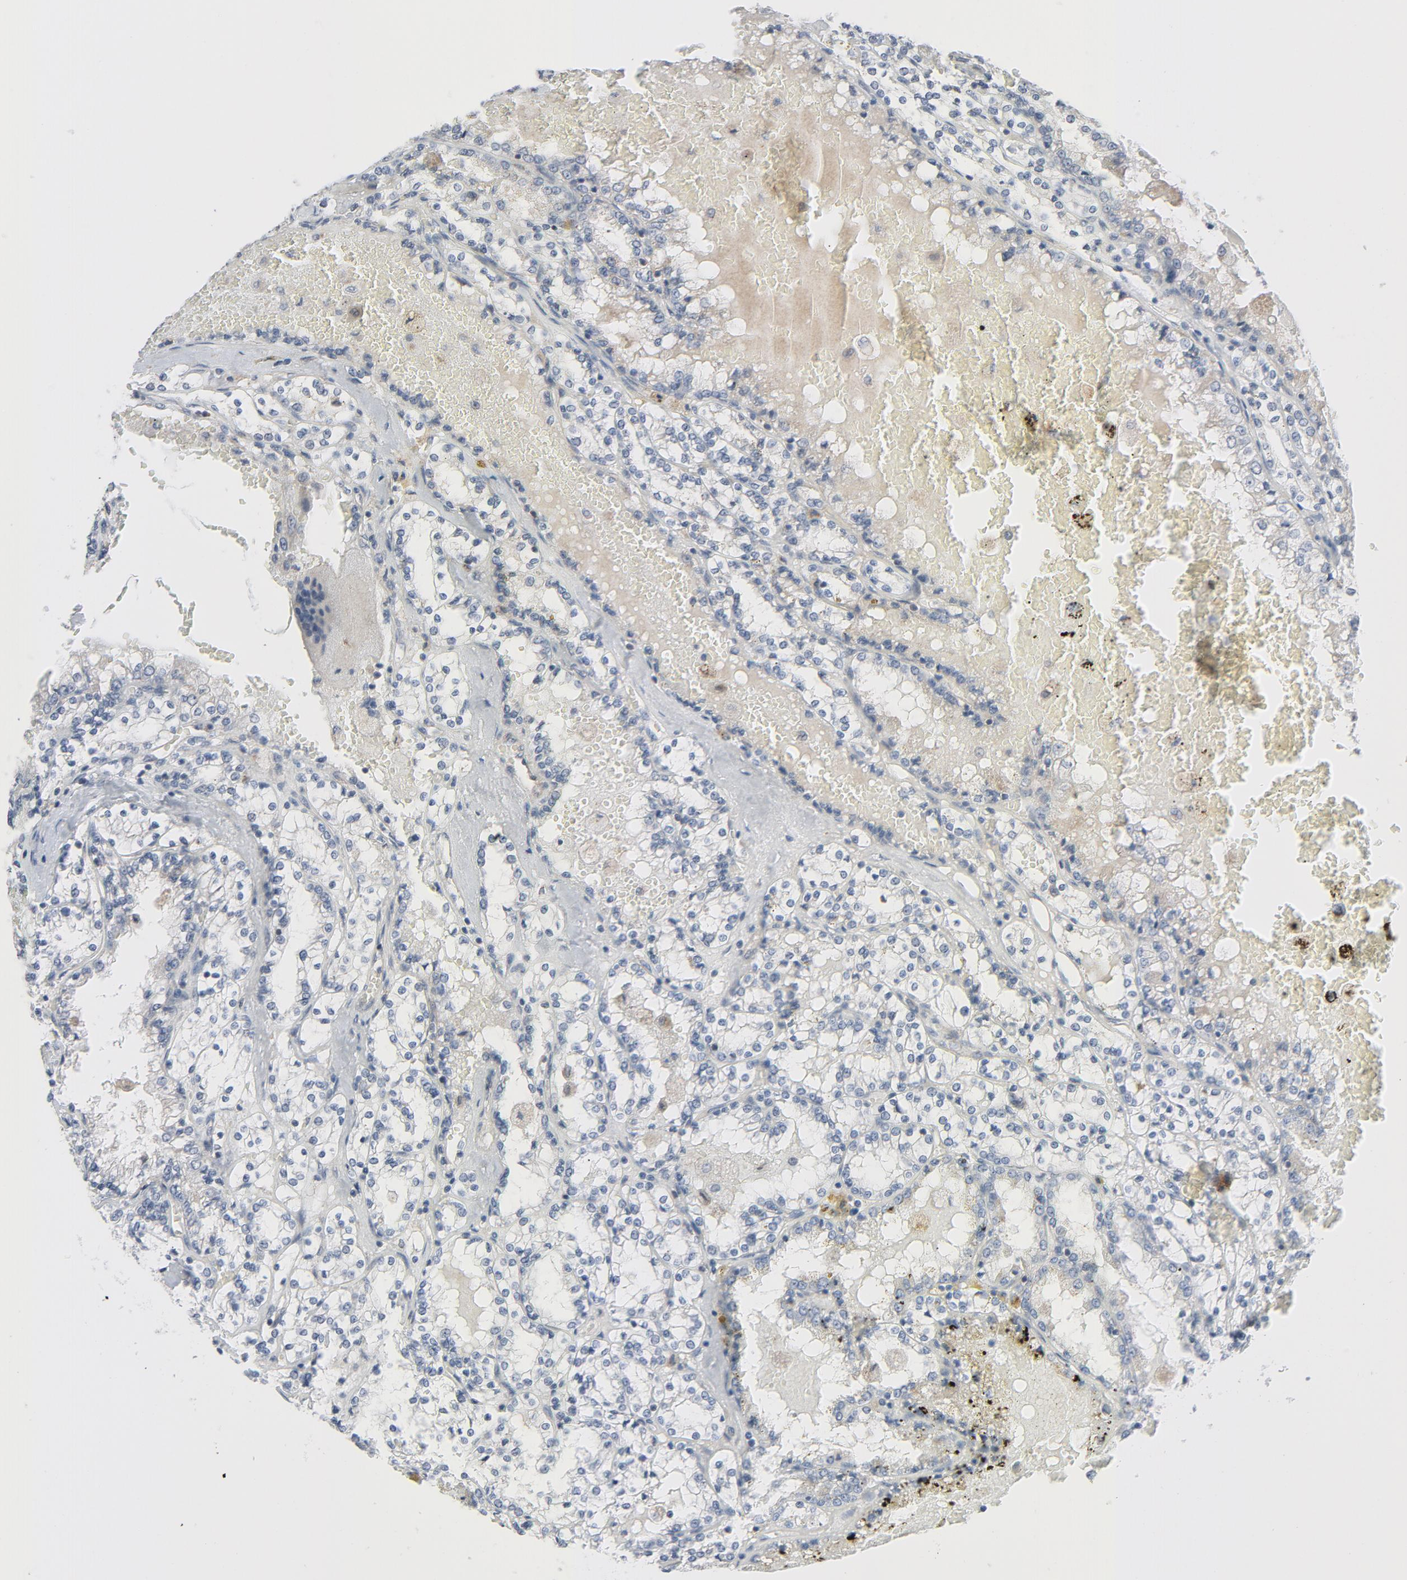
{"staining": {"intensity": "negative", "quantity": "none", "location": "none"}, "tissue": "renal cancer", "cell_type": "Tumor cells", "image_type": "cancer", "snomed": [{"axis": "morphology", "description": "Adenocarcinoma, NOS"}, {"axis": "topography", "description": "Kidney"}], "caption": "A micrograph of adenocarcinoma (renal) stained for a protein shows no brown staining in tumor cells. (Brightfield microscopy of DAB IHC at high magnification).", "gene": "TSG101", "patient": {"sex": "female", "age": 56}}